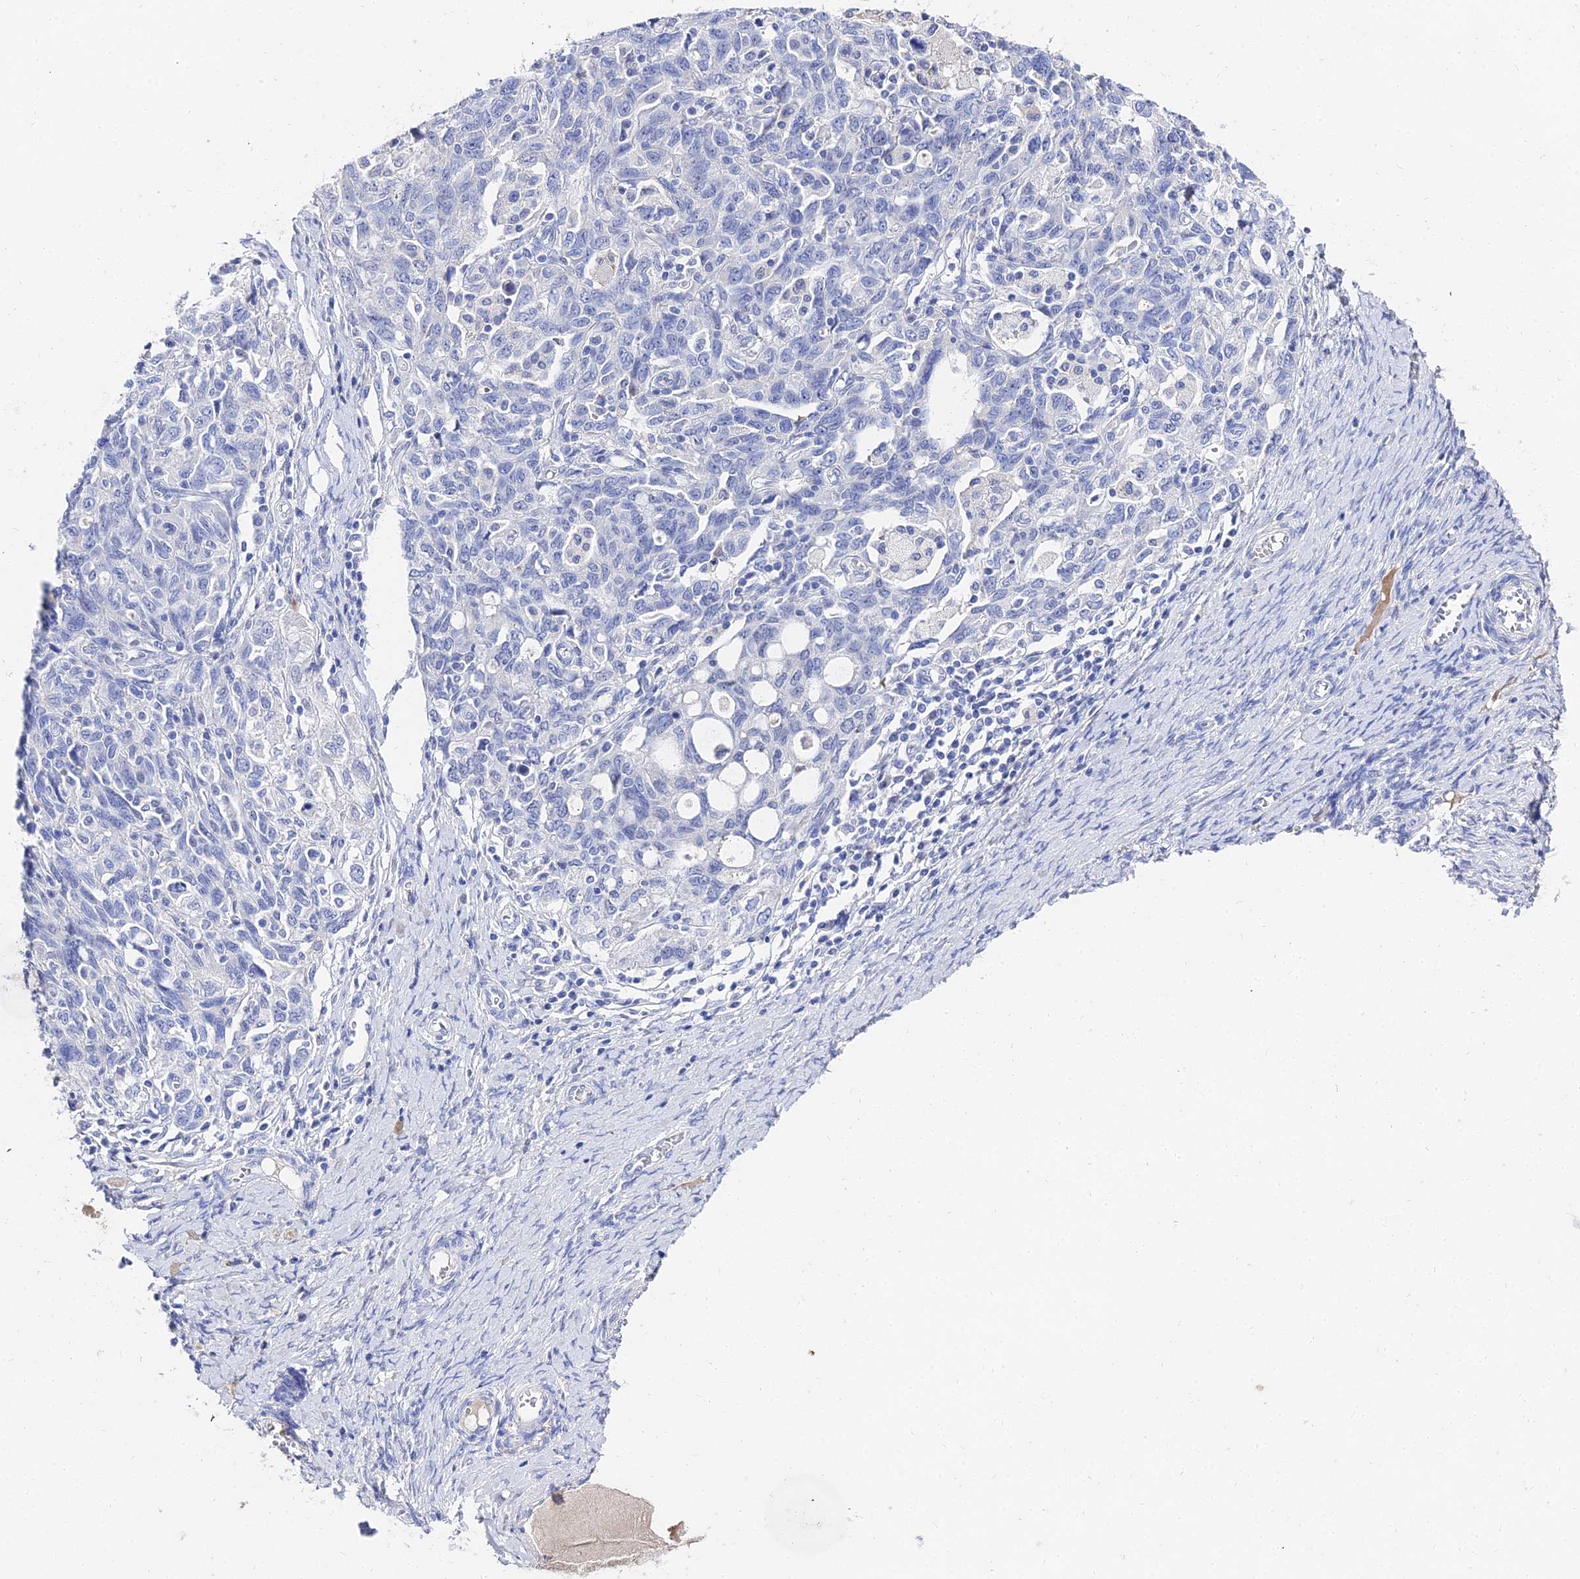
{"staining": {"intensity": "negative", "quantity": "none", "location": "none"}, "tissue": "ovarian cancer", "cell_type": "Tumor cells", "image_type": "cancer", "snomed": [{"axis": "morphology", "description": "Carcinoma, NOS"}, {"axis": "morphology", "description": "Cystadenocarcinoma, serous, NOS"}, {"axis": "topography", "description": "Ovary"}], "caption": "Immunohistochemistry micrograph of human ovarian cancer (serous cystadenocarcinoma) stained for a protein (brown), which demonstrates no staining in tumor cells.", "gene": "KRT17", "patient": {"sex": "female", "age": 69}}